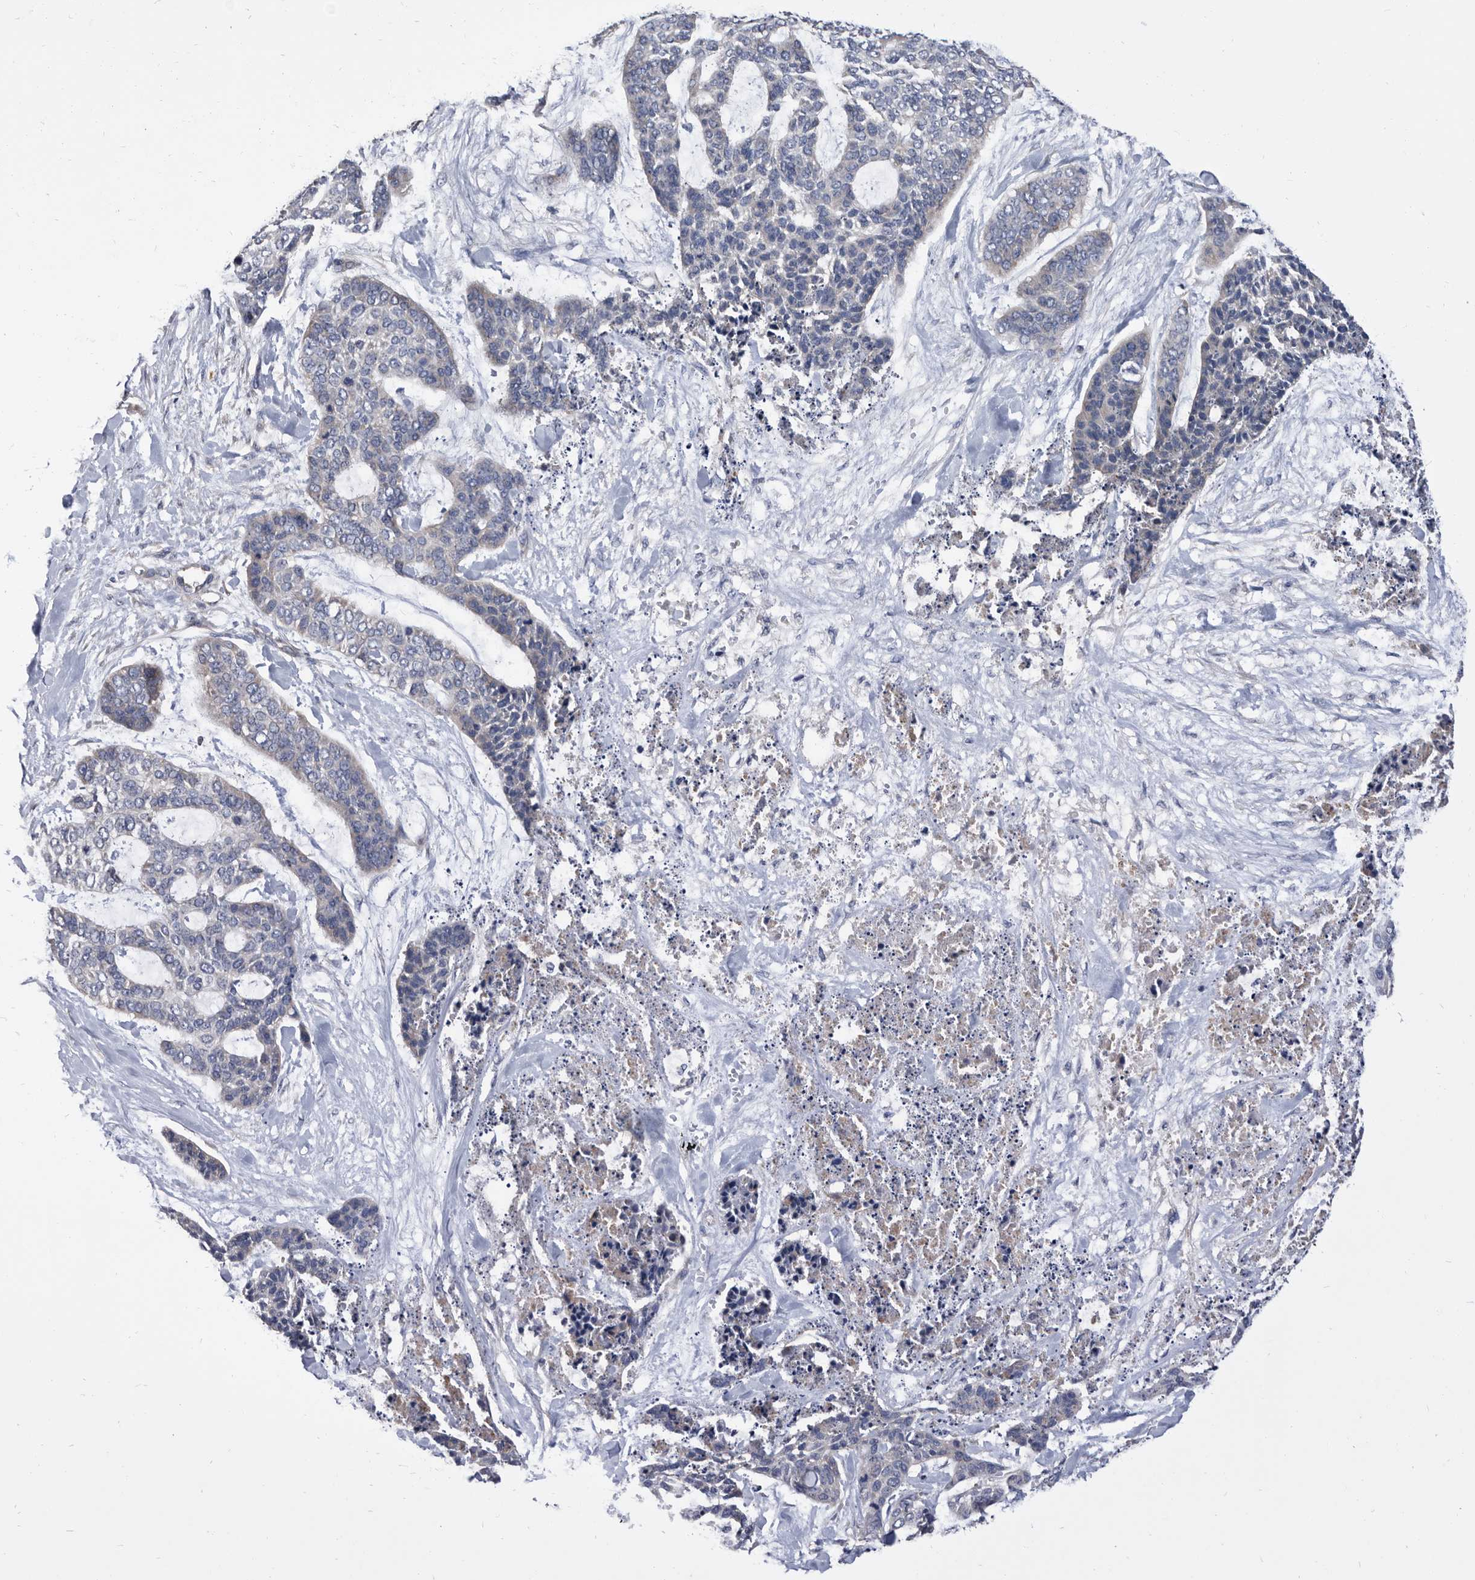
{"staining": {"intensity": "negative", "quantity": "none", "location": "none"}, "tissue": "skin cancer", "cell_type": "Tumor cells", "image_type": "cancer", "snomed": [{"axis": "morphology", "description": "Basal cell carcinoma"}, {"axis": "topography", "description": "Skin"}], "caption": "Skin basal cell carcinoma was stained to show a protein in brown. There is no significant expression in tumor cells.", "gene": "DTNBP1", "patient": {"sex": "female", "age": 64}}